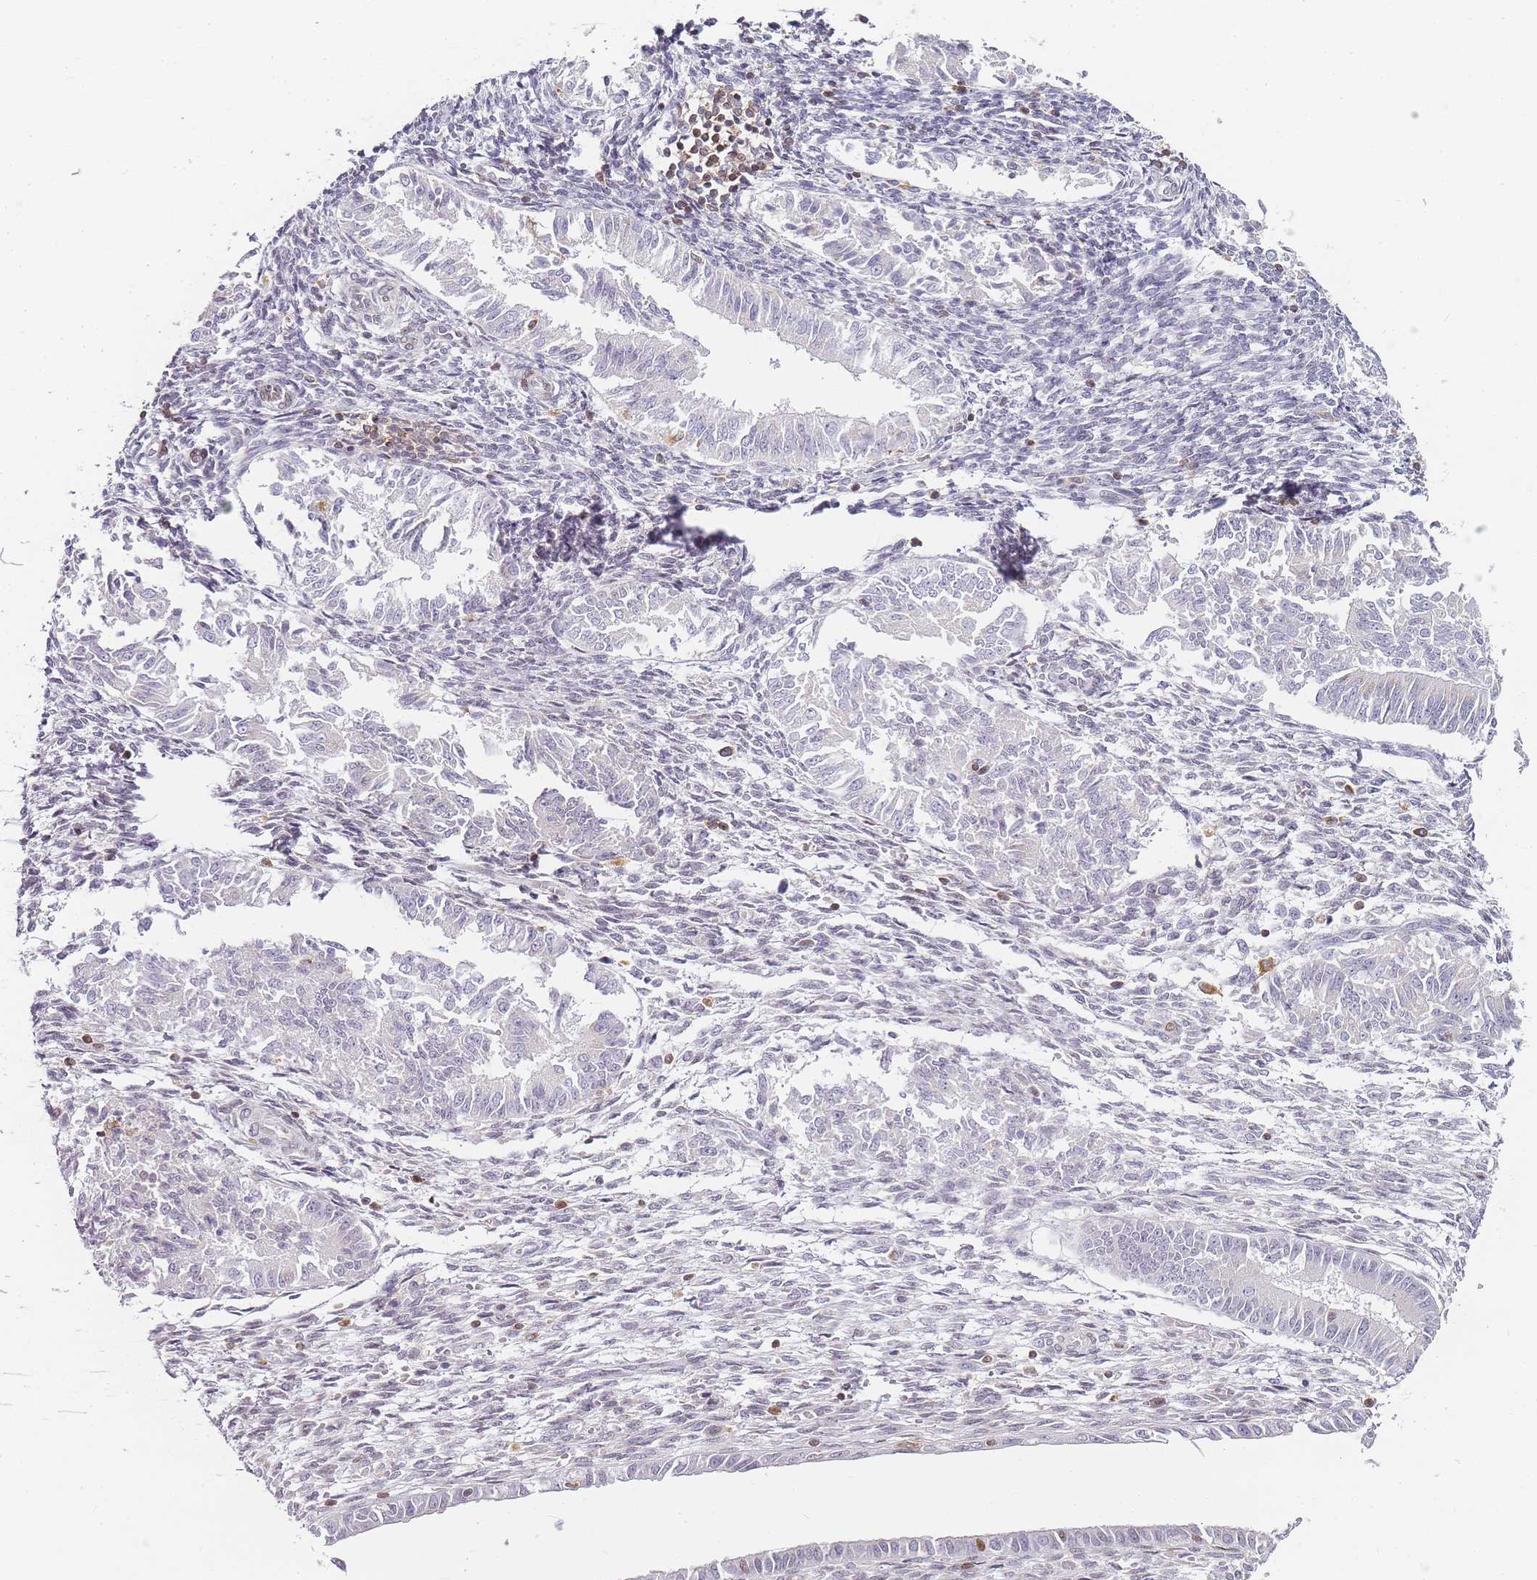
{"staining": {"intensity": "negative", "quantity": "none", "location": "none"}, "tissue": "endometrium", "cell_type": "Cells in endometrial stroma", "image_type": "normal", "snomed": [{"axis": "morphology", "description": "Normal tissue, NOS"}, {"axis": "topography", "description": "Uterus"}, {"axis": "topography", "description": "Endometrium"}], "caption": "Micrograph shows no protein staining in cells in endometrial stroma of normal endometrium. Brightfield microscopy of immunohistochemistry (IHC) stained with DAB (brown) and hematoxylin (blue), captured at high magnification.", "gene": "JAKMIP1", "patient": {"sex": "female", "age": 48}}